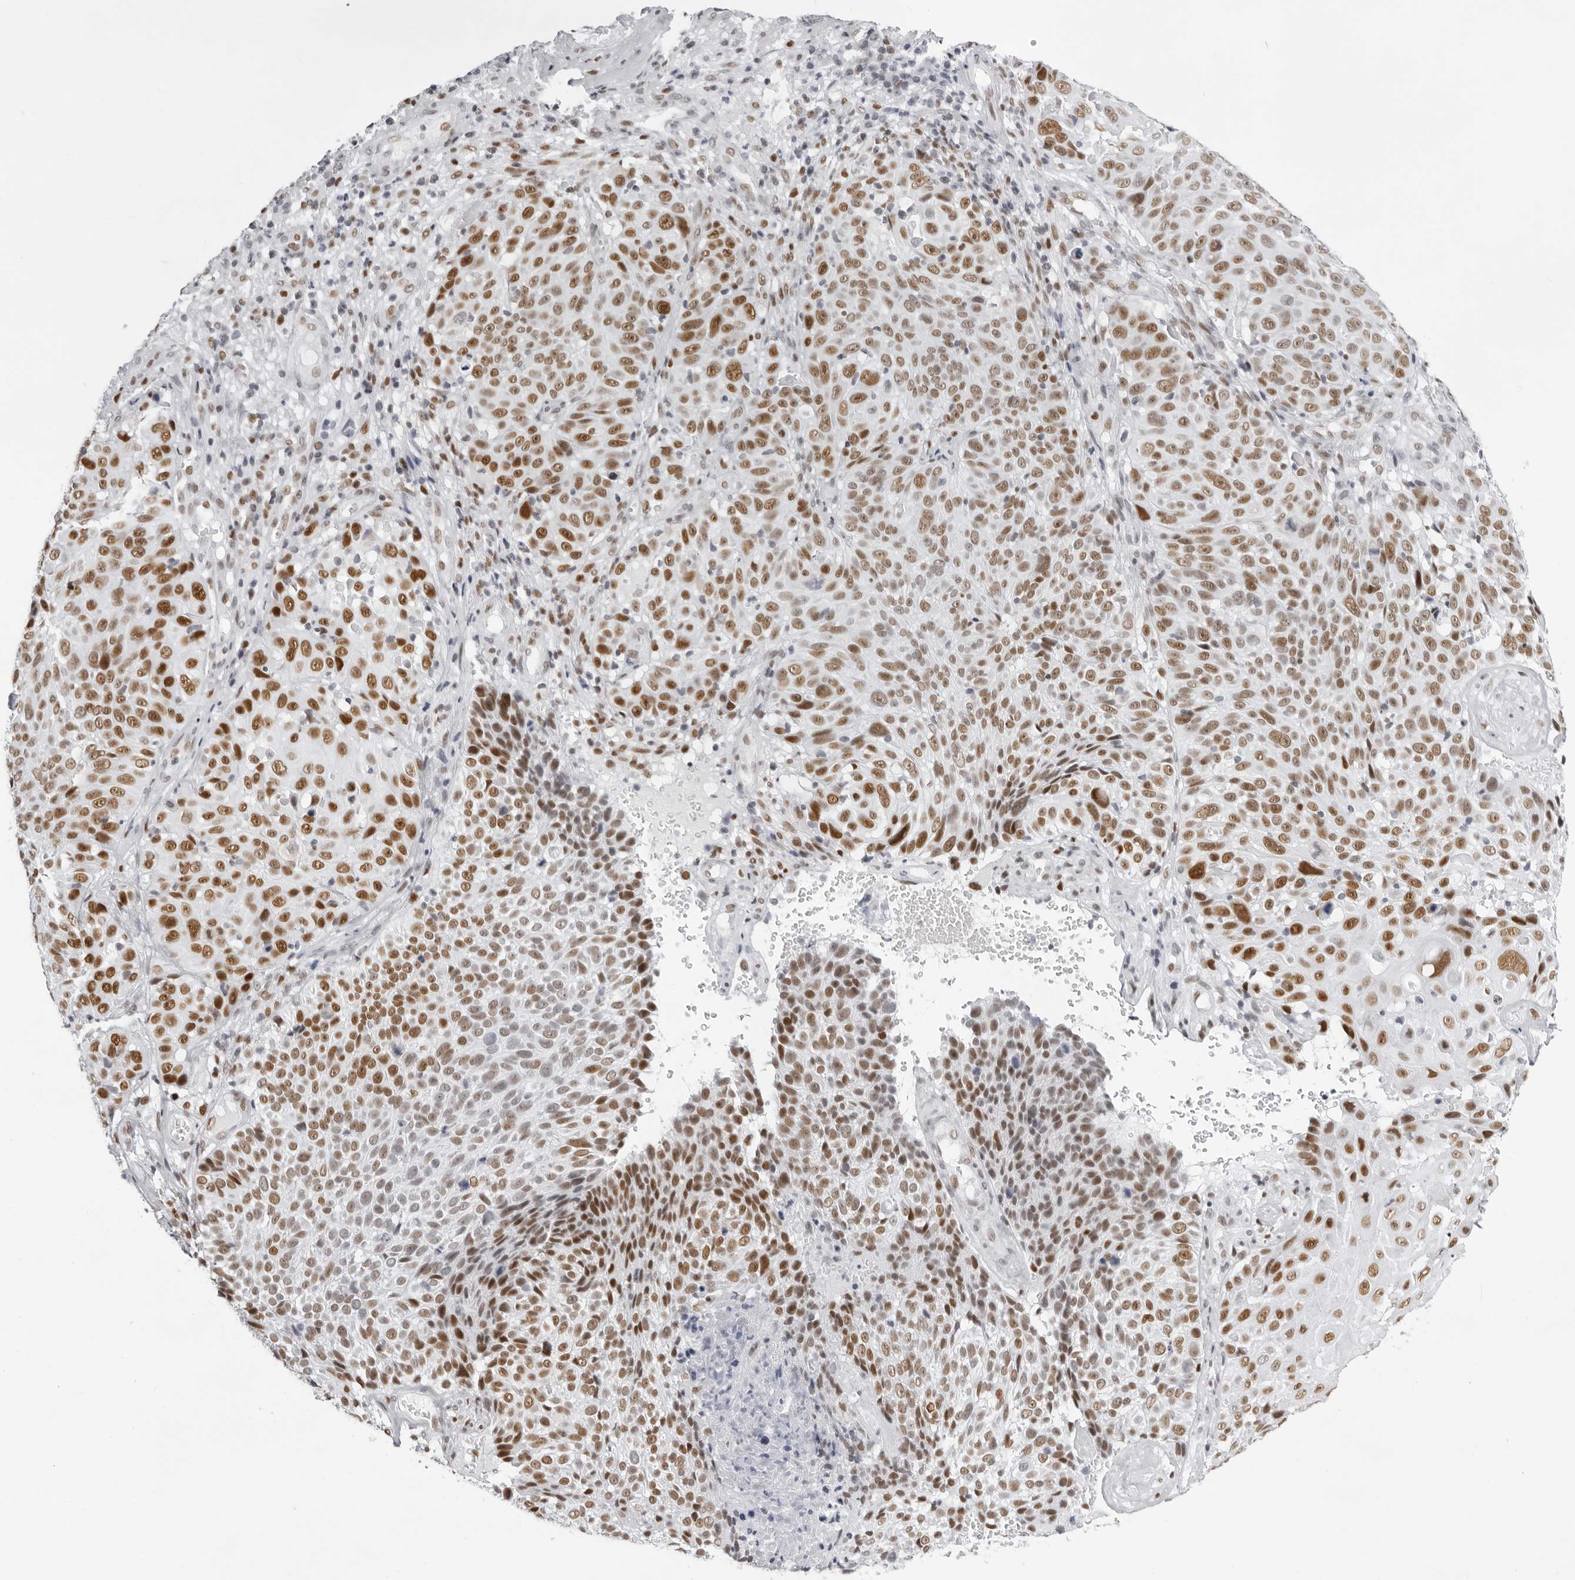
{"staining": {"intensity": "moderate", "quantity": ">75%", "location": "nuclear"}, "tissue": "cervical cancer", "cell_type": "Tumor cells", "image_type": "cancer", "snomed": [{"axis": "morphology", "description": "Squamous cell carcinoma, NOS"}, {"axis": "topography", "description": "Cervix"}], "caption": "A medium amount of moderate nuclear positivity is seen in about >75% of tumor cells in cervical cancer tissue.", "gene": "IRF2BP2", "patient": {"sex": "female", "age": 74}}